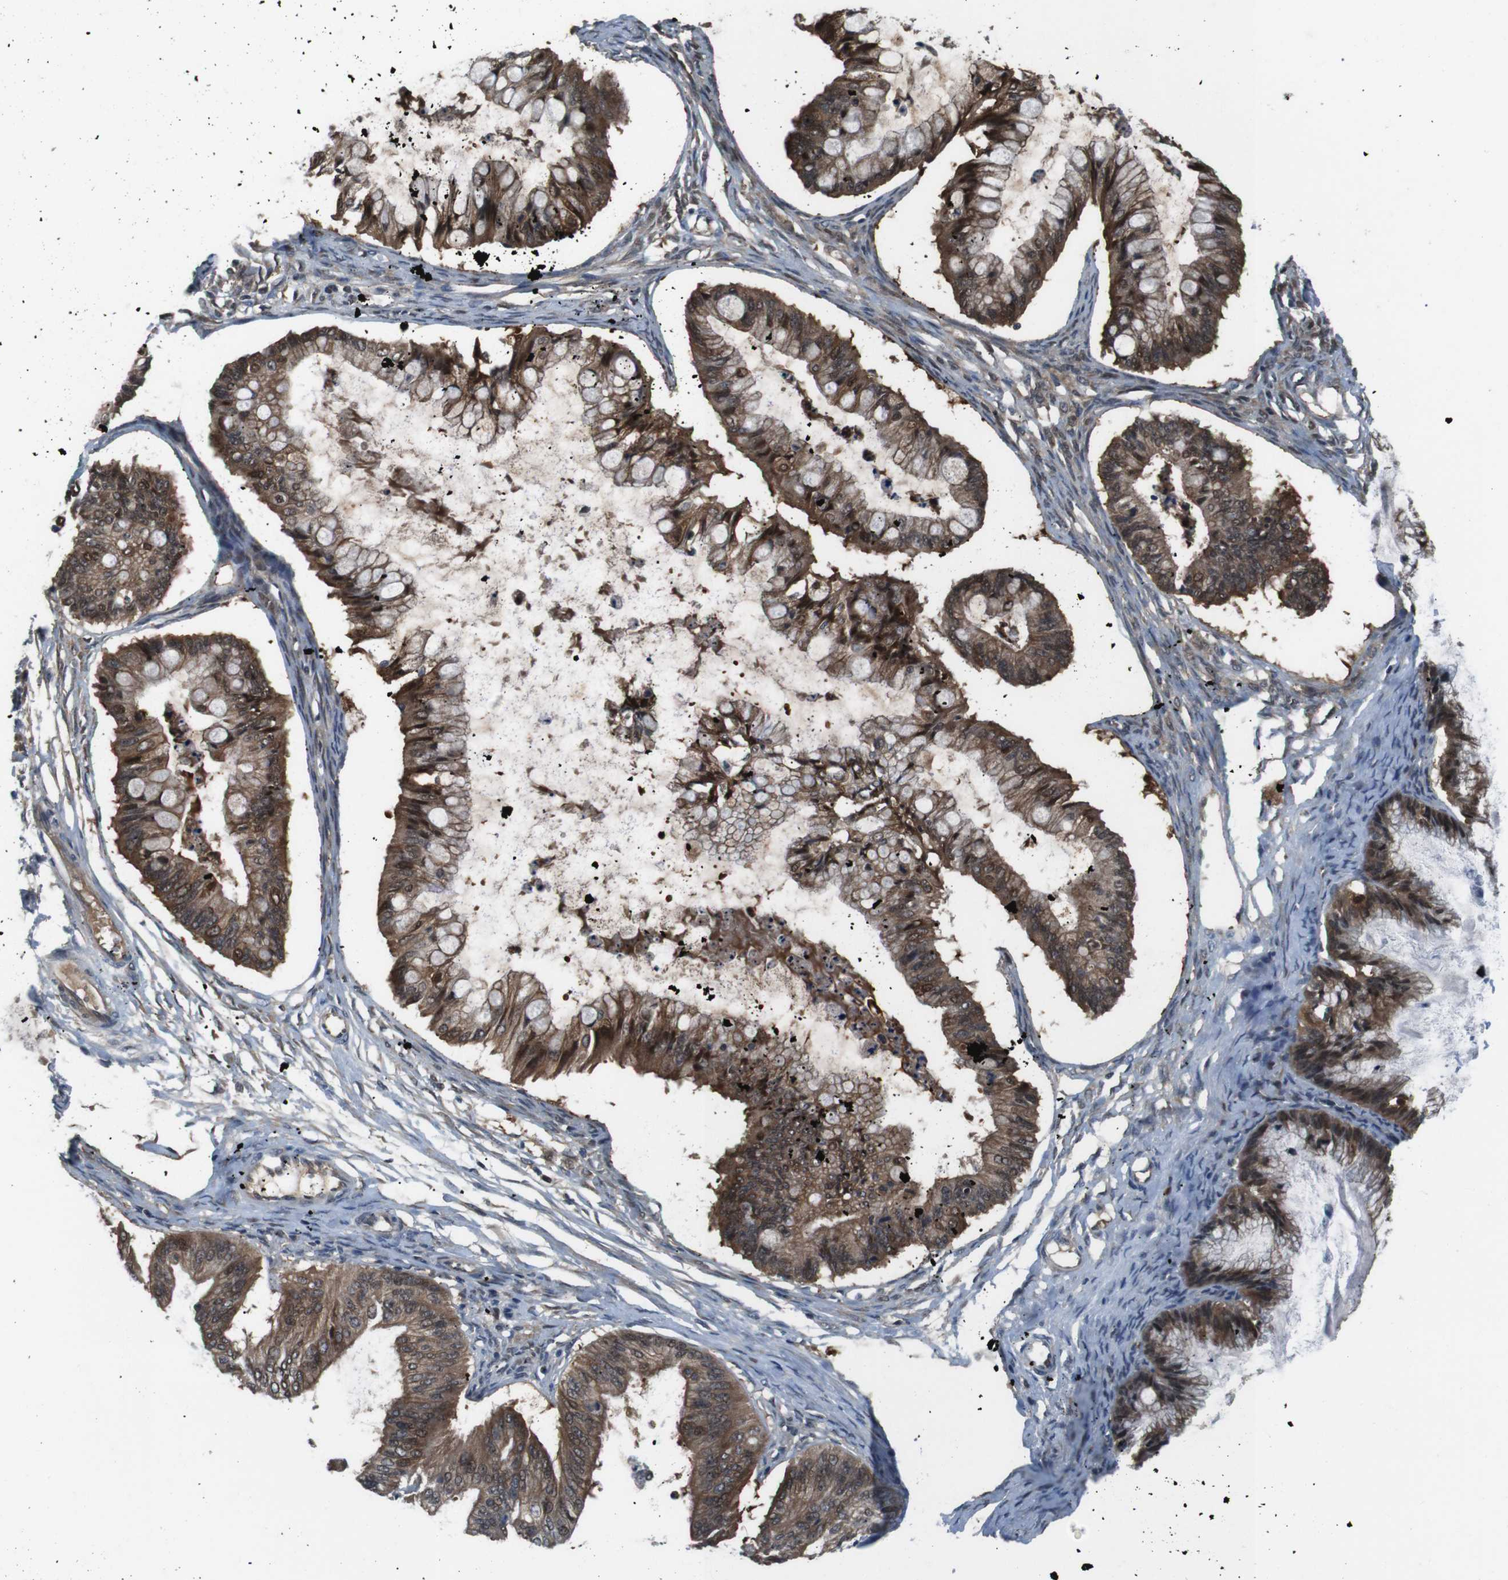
{"staining": {"intensity": "strong", "quantity": ">75%", "location": "cytoplasmic/membranous,nuclear"}, "tissue": "ovarian cancer", "cell_type": "Tumor cells", "image_type": "cancer", "snomed": [{"axis": "morphology", "description": "Cystadenocarcinoma, mucinous, NOS"}, {"axis": "topography", "description": "Ovary"}], "caption": "About >75% of tumor cells in ovarian cancer display strong cytoplasmic/membranous and nuclear protein positivity as visualized by brown immunohistochemical staining.", "gene": "LRP5", "patient": {"sex": "female", "age": 57}}